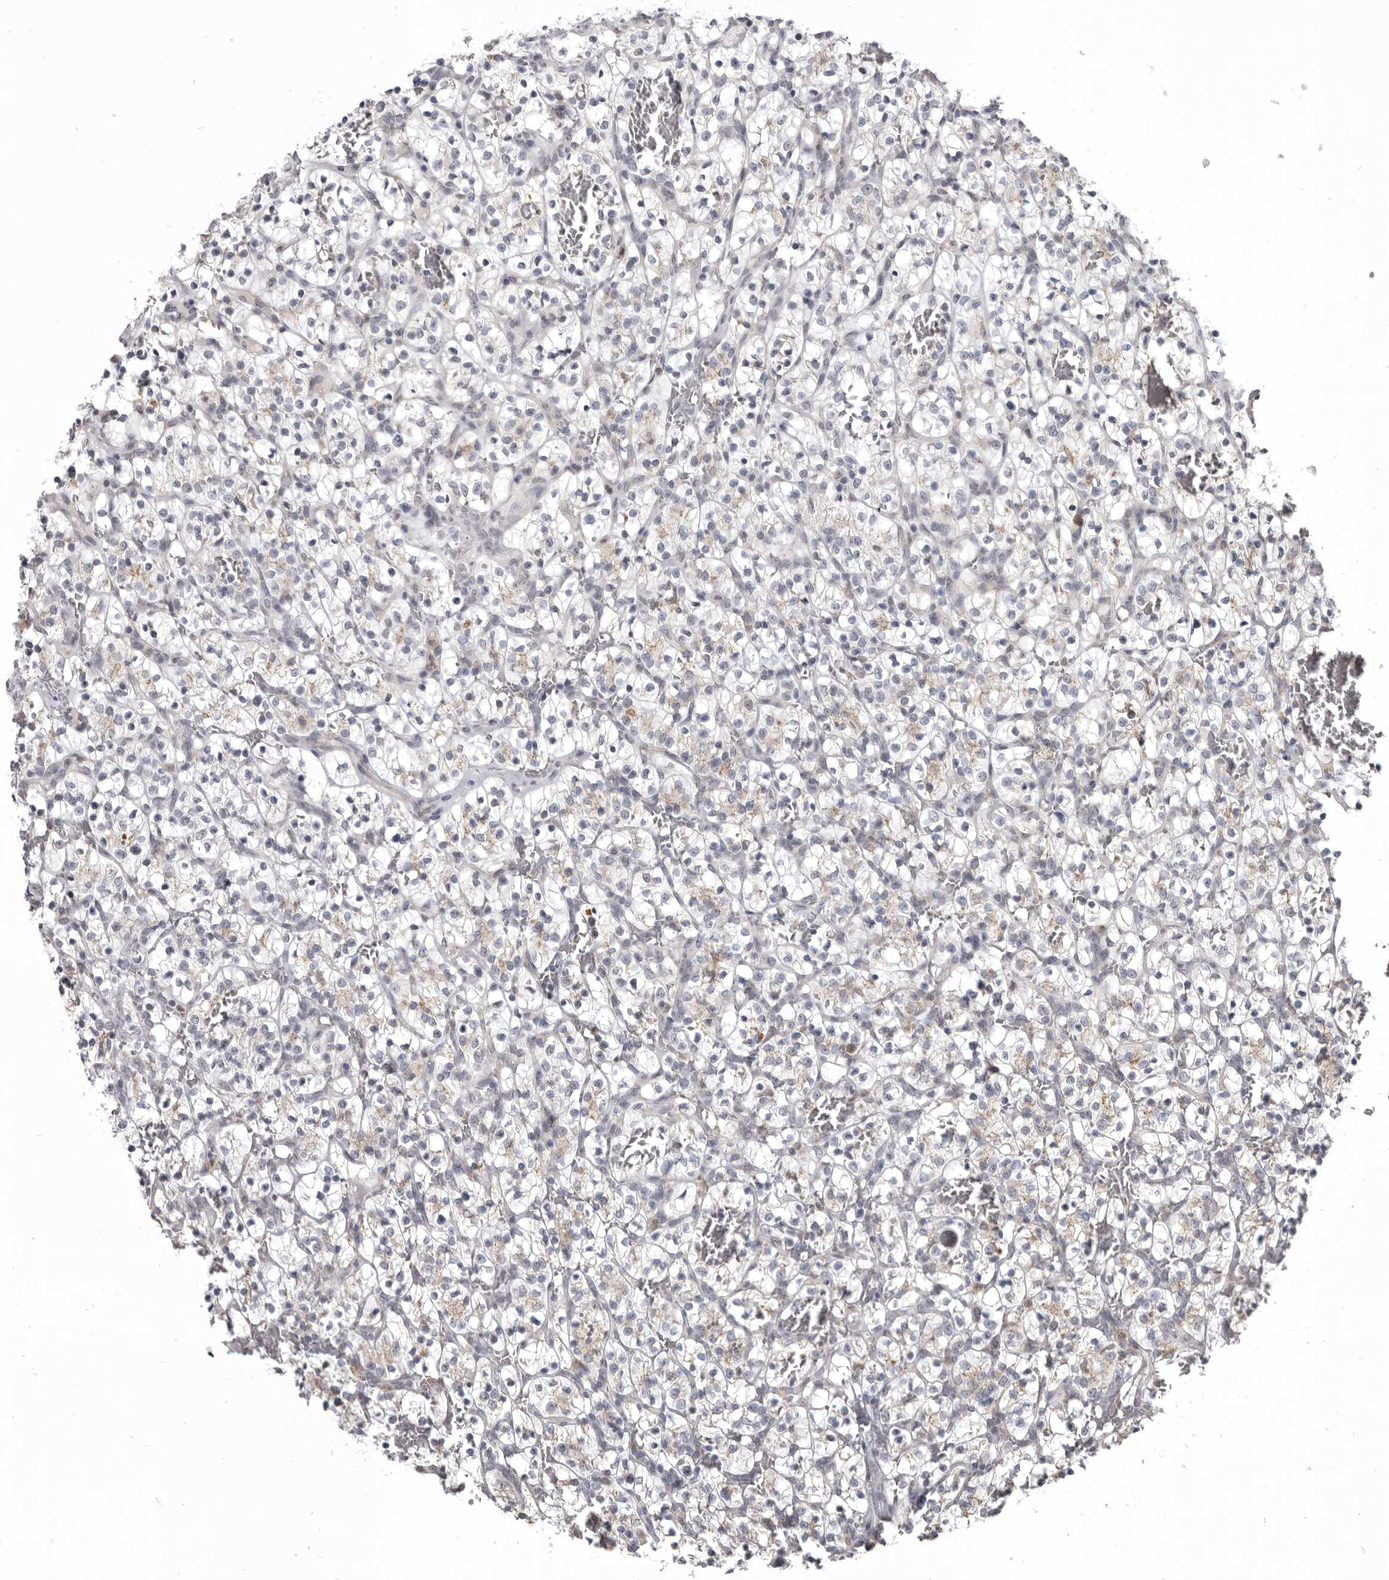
{"staining": {"intensity": "negative", "quantity": "none", "location": "none"}, "tissue": "renal cancer", "cell_type": "Tumor cells", "image_type": "cancer", "snomed": [{"axis": "morphology", "description": "Adenocarcinoma, NOS"}, {"axis": "topography", "description": "Kidney"}], "caption": "Tumor cells are negative for protein expression in human renal cancer.", "gene": "CGN", "patient": {"sex": "female", "age": 57}}